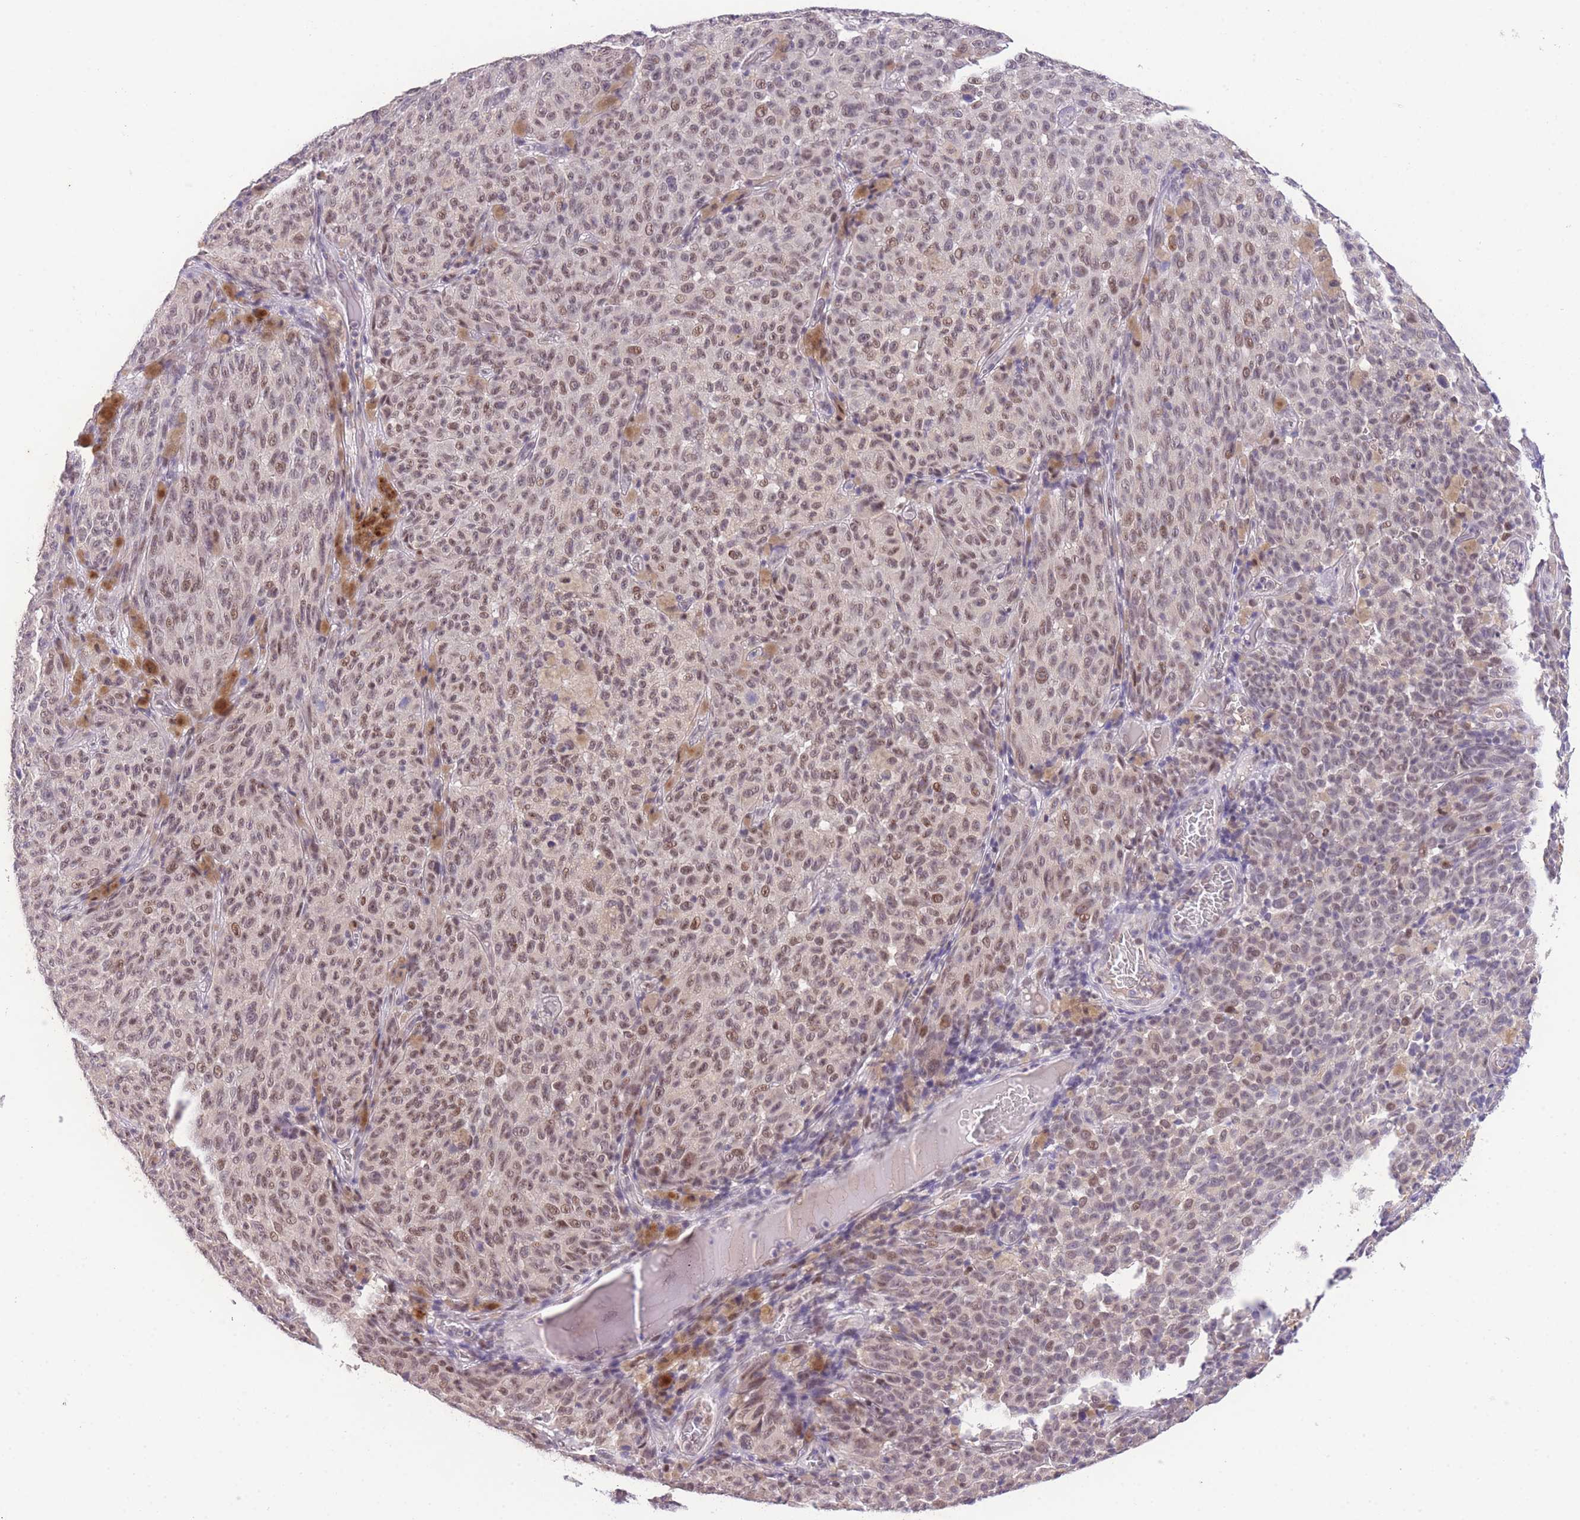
{"staining": {"intensity": "moderate", "quantity": ">75%", "location": "nuclear"}, "tissue": "melanoma", "cell_type": "Tumor cells", "image_type": "cancer", "snomed": [{"axis": "morphology", "description": "Malignant melanoma, NOS"}, {"axis": "topography", "description": "Skin"}], "caption": "Malignant melanoma stained for a protein (brown) exhibits moderate nuclear positive expression in about >75% of tumor cells.", "gene": "SLC35F2", "patient": {"sex": "female", "age": 82}}